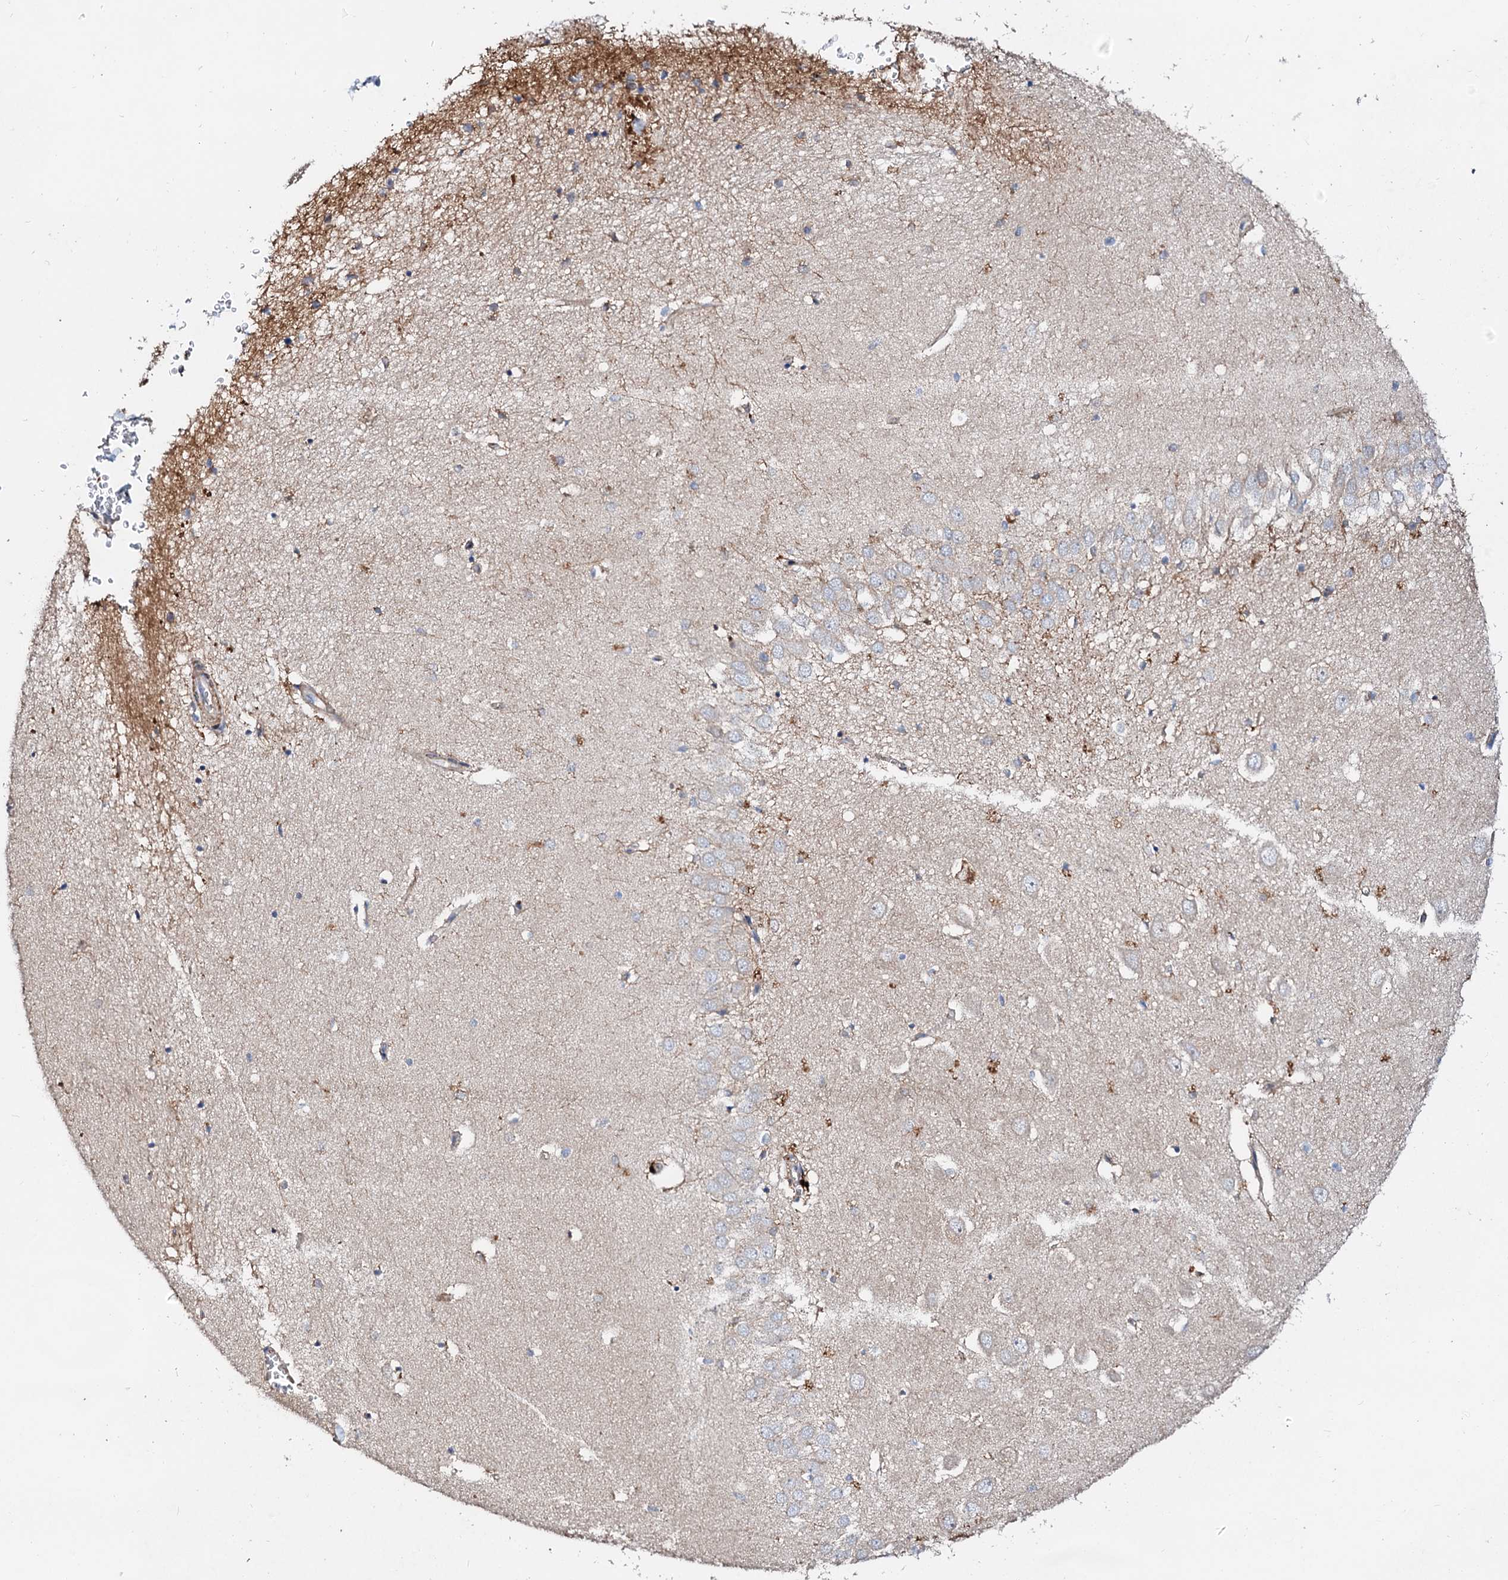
{"staining": {"intensity": "weak", "quantity": "<25%", "location": "cytoplasmic/membranous"}, "tissue": "hippocampus", "cell_type": "Glial cells", "image_type": "normal", "snomed": [{"axis": "morphology", "description": "Normal tissue, NOS"}, {"axis": "topography", "description": "Hippocampus"}], "caption": "DAB (3,3'-diaminobenzidine) immunohistochemical staining of normal hippocampus reveals no significant expression in glial cells. (DAB (3,3'-diaminobenzidine) immunohistochemistry with hematoxylin counter stain).", "gene": "FIBIN", "patient": {"sex": "female", "age": 64}}